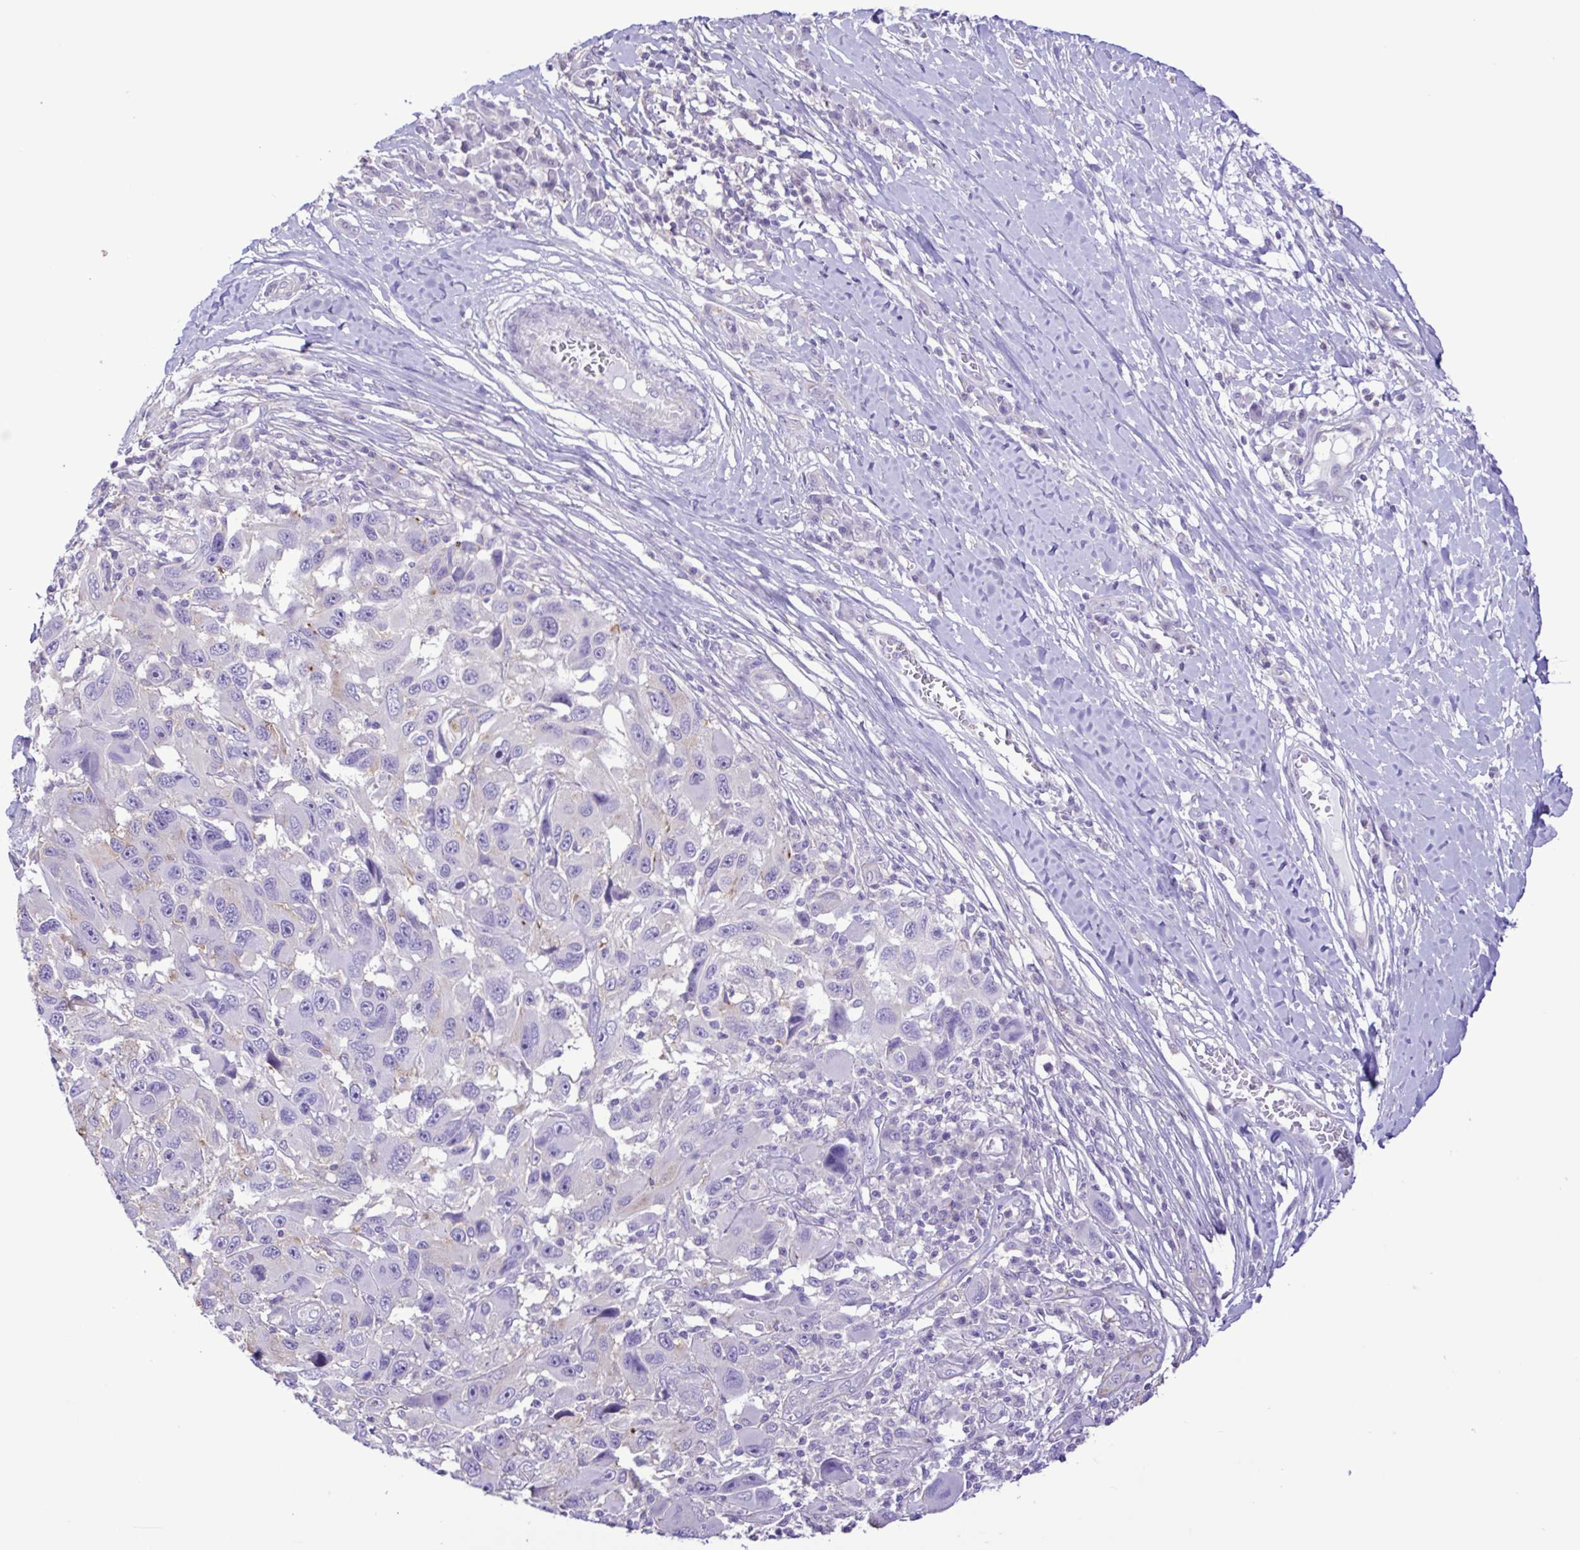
{"staining": {"intensity": "negative", "quantity": "none", "location": "none"}, "tissue": "melanoma", "cell_type": "Tumor cells", "image_type": "cancer", "snomed": [{"axis": "morphology", "description": "Malignant melanoma, NOS"}, {"axis": "topography", "description": "Skin"}], "caption": "Malignant melanoma was stained to show a protein in brown. There is no significant staining in tumor cells. (IHC, brightfield microscopy, high magnification).", "gene": "CYP17A1", "patient": {"sex": "male", "age": 53}}